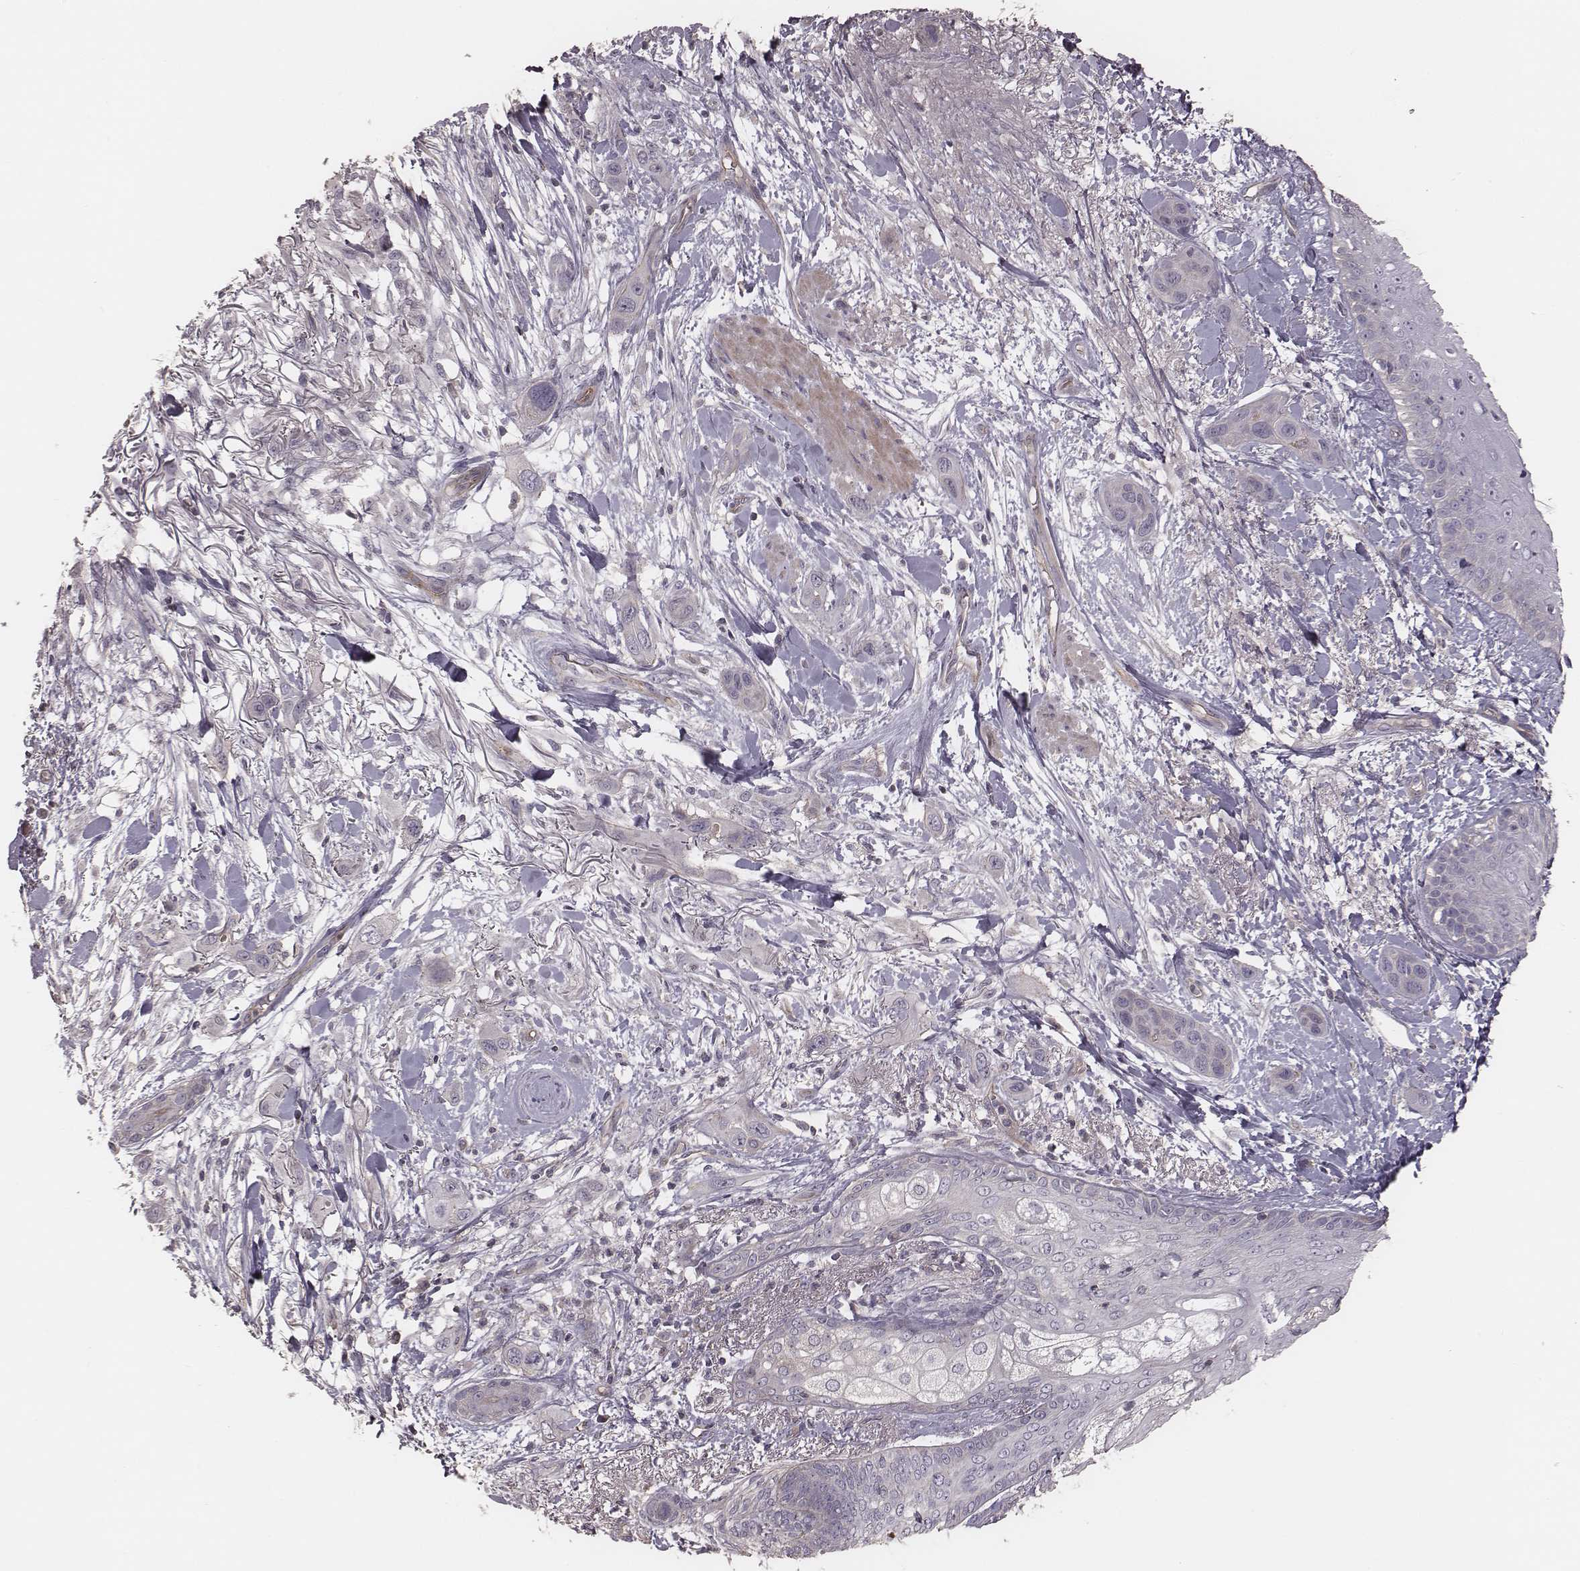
{"staining": {"intensity": "negative", "quantity": "none", "location": "none"}, "tissue": "skin cancer", "cell_type": "Tumor cells", "image_type": "cancer", "snomed": [{"axis": "morphology", "description": "Squamous cell carcinoma, NOS"}, {"axis": "topography", "description": "Skin"}], "caption": "High power microscopy histopathology image of an immunohistochemistry (IHC) photomicrograph of skin squamous cell carcinoma, revealing no significant positivity in tumor cells. (Brightfield microscopy of DAB IHC at high magnification).", "gene": "OTOGL", "patient": {"sex": "male", "age": 79}}